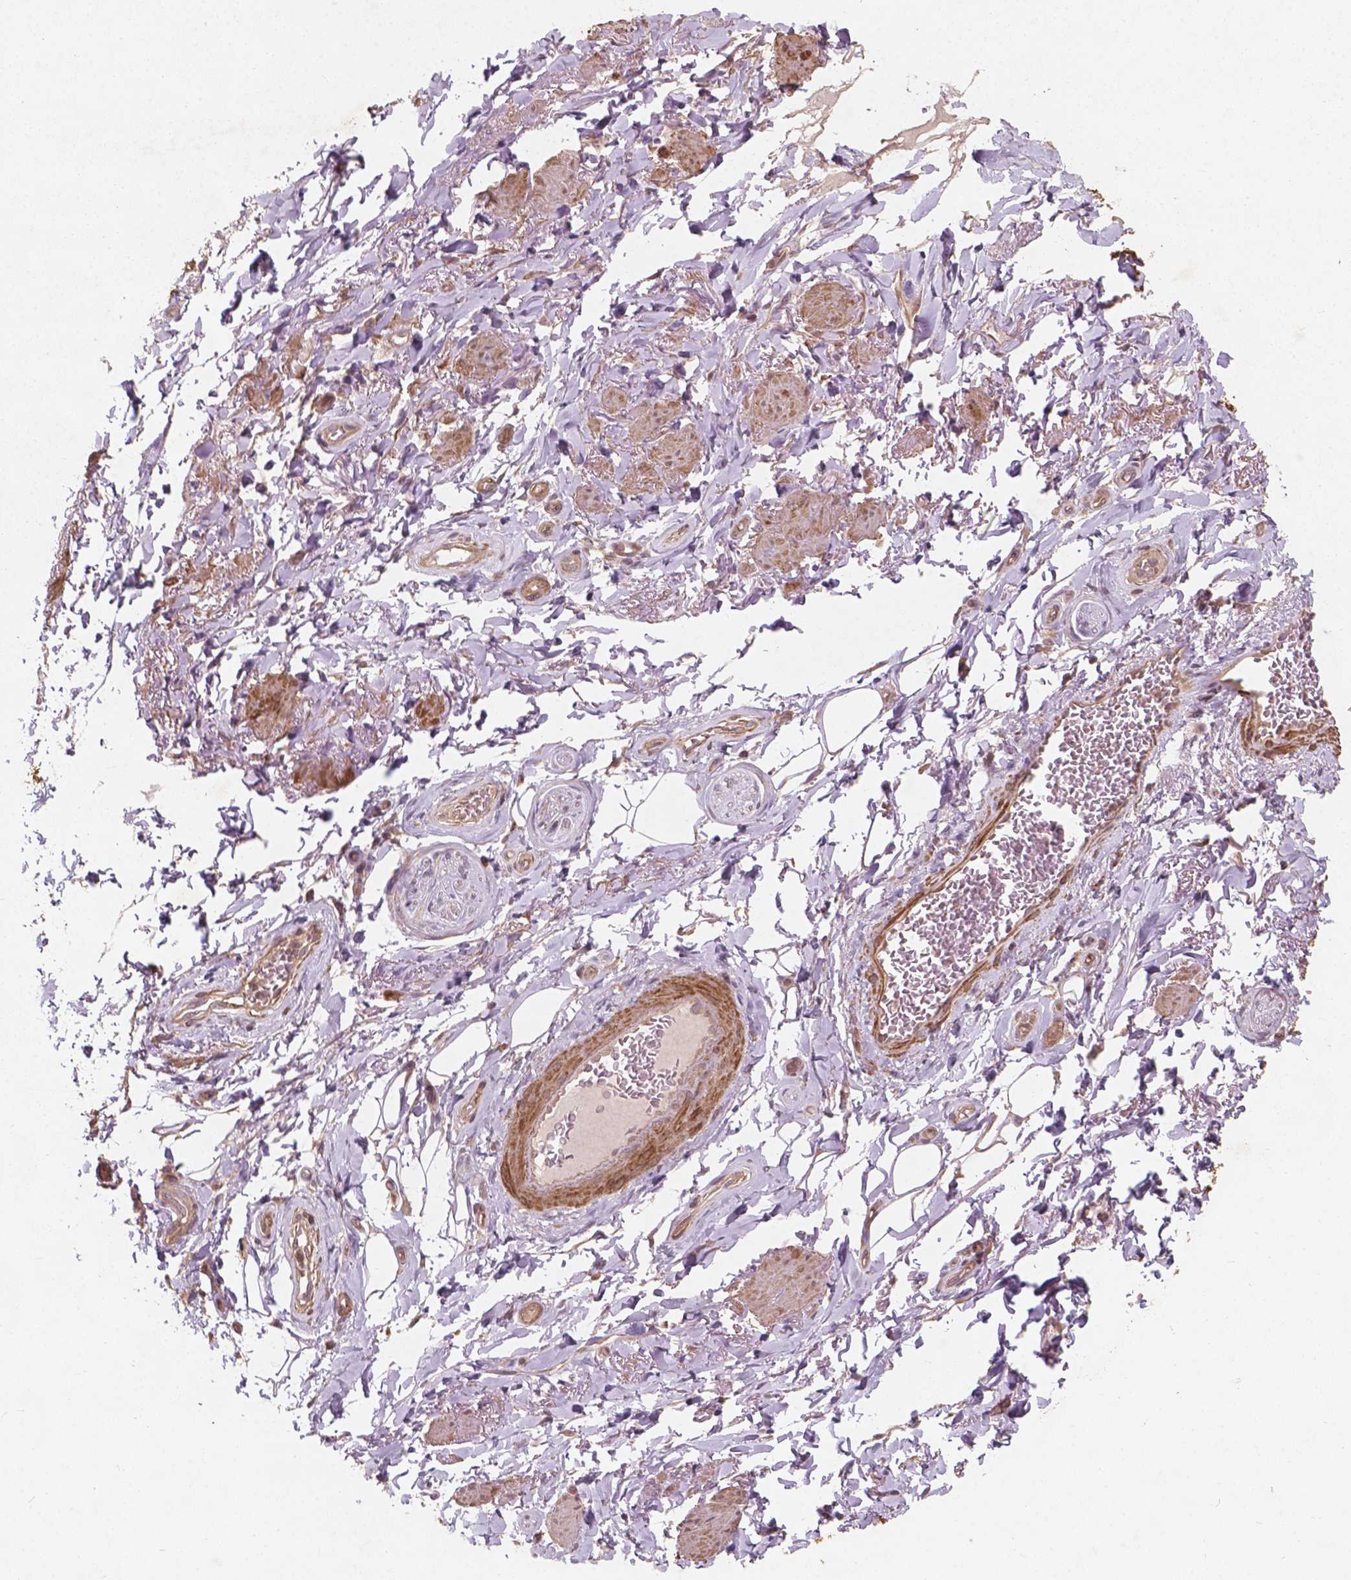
{"staining": {"intensity": "negative", "quantity": "none", "location": "none"}, "tissue": "adipose tissue", "cell_type": "Adipocytes", "image_type": "normal", "snomed": [{"axis": "morphology", "description": "Normal tissue, NOS"}, {"axis": "topography", "description": "Anal"}, {"axis": "topography", "description": "Peripheral nerve tissue"}], "caption": "High power microscopy micrograph of an IHC photomicrograph of normal adipose tissue, revealing no significant staining in adipocytes. Nuclei are stained in blue.", "gene": "CYFIP1", "patient": {"sex": "male", "age": 53}}